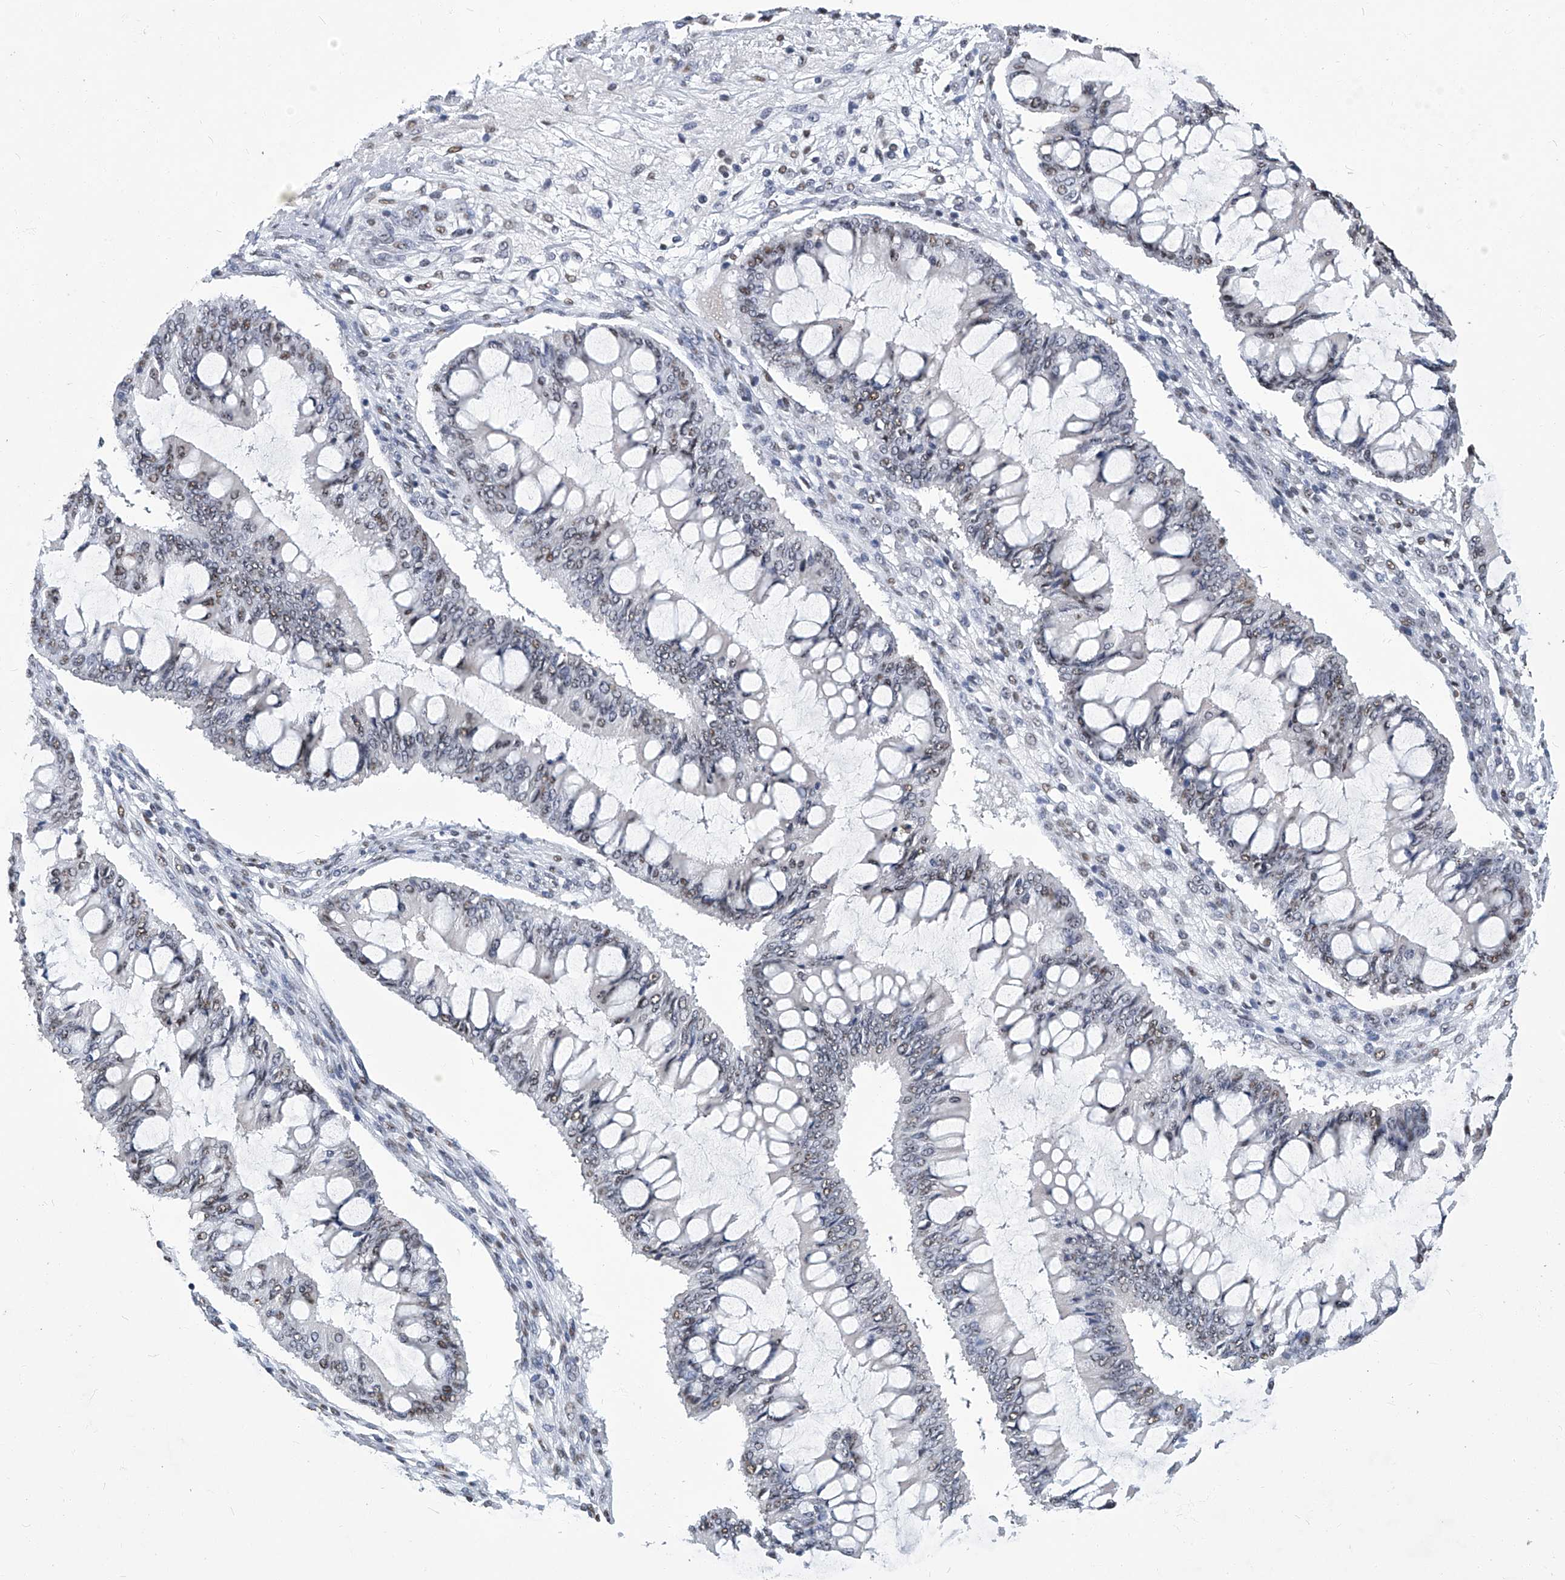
{"staining": {"intensity": "weak", "quantity": "<25%", "location": "nuclear"}, "tissue": "ovarian cancer", "cell_type": "Tumor cells", "image_type": "cancer", "snomed": [{"axis": "morphology", "description": "Cystadenocarcinoma, mucinous, NOS"}, {"axis": "topography", "description": "Ovary"}], "caption": "Immunohistochemistry (IHC) image of ovarian cancer stained for a protein (brown), which displays no expression in tumor cells.", "gene": "HBP1", "patient": {"sex": "female", "age": 73}}